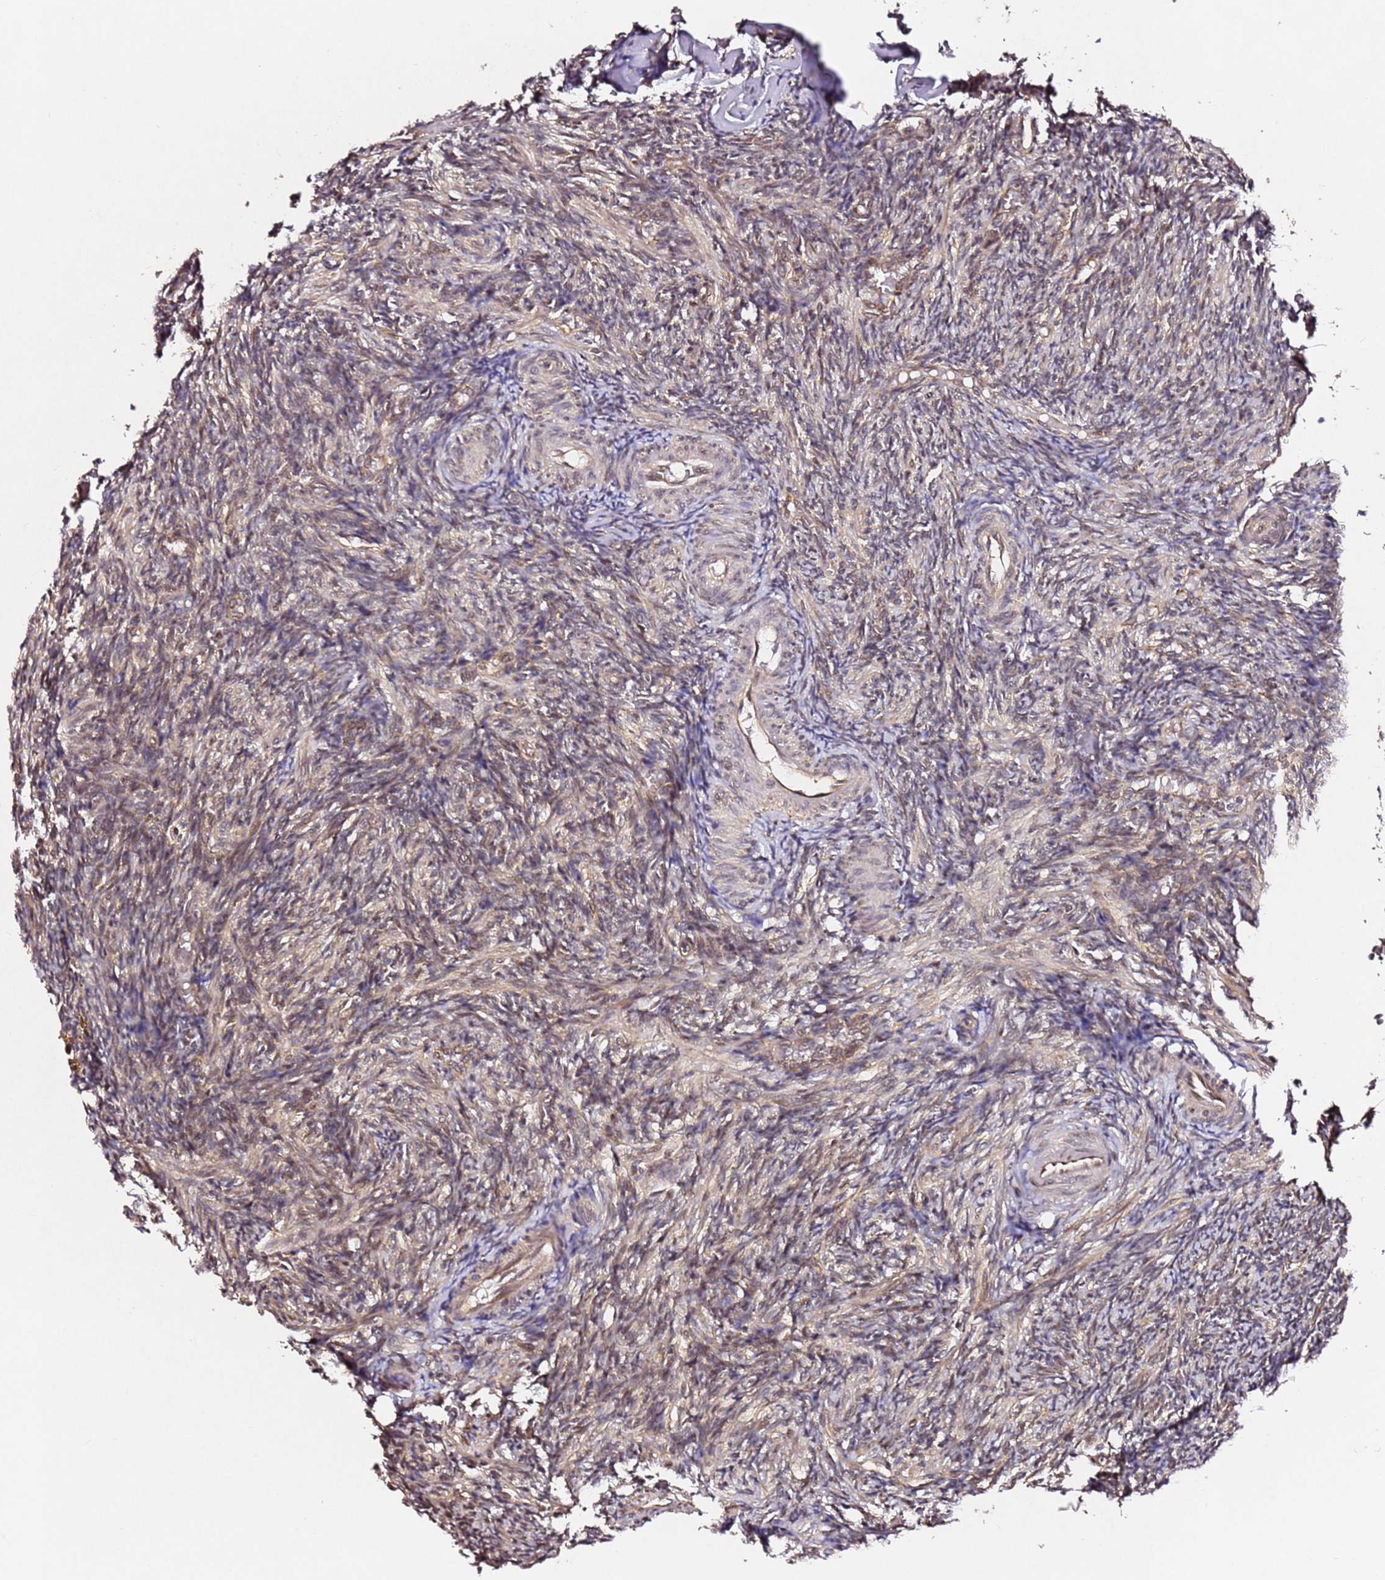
{"staining": {"intensity": "weak", "quantity": "25%-75%", "location": "cytoplasmic/membranous"}, "tissue": "ovary", "cell_type": "Ovarian stroma cells", "image_type": "normal", "snomed": [{"axis": "morphology", "description": "Normal tissue, NOS"}, {"axis": "topography", "description": "Ovary"}], "caption": "Immunohistochemistry (IHC) staining of benign ovary, which demonstrates low levels of weak cytoplasmic/membranous expression in approximately 25%-75% of ovarian stroma cells indicating weak cytoplasmic/membranous protein expression. The staining was performed using DAB (brown) for protein detection and nuclei were counterstained in hematoxylin (blue).", "gene": "ALG11", "patient": {"sex": "female", "age": 27}}